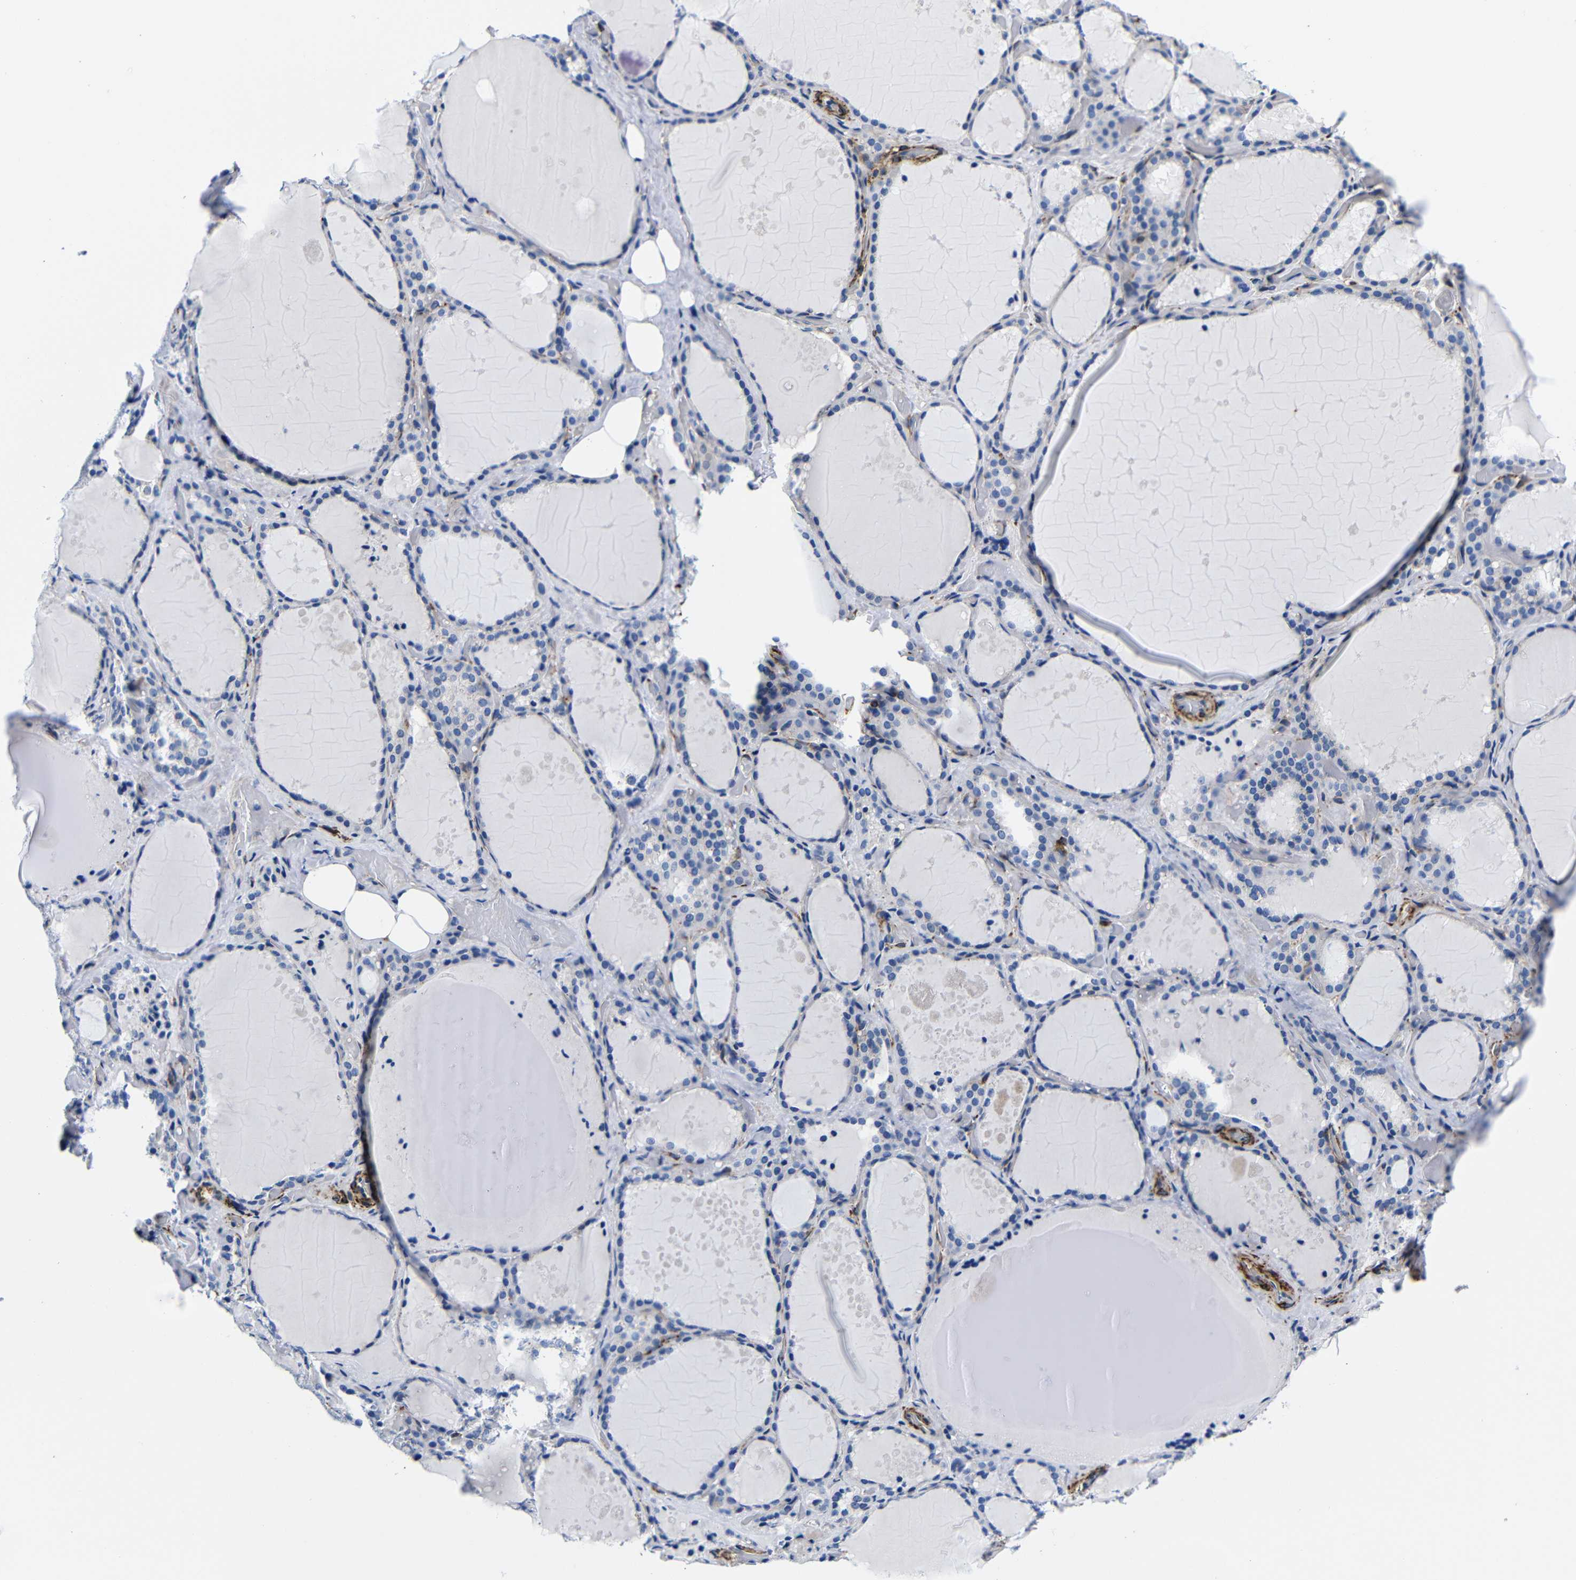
{"staining": {"intensity": "negative", "quantity": "none", "location": "none"}, "tissue": "thyroid gland", "cell_type": "Glandular cells", "image_type": "normal", "snomed": [{"axis": "morphology", "description": "Normal tissue, NOS"}, {"axis": "topography", "description": "Thyroid gland"}], "caption": "Immunohistochemistry (IHC) photomicrograph of unremarkable thyroid gland stained for a protein (brown), which exhibits no expression in glandular cells. (Stains: DAB immunohistochemistry with hematoxylin counter stain, Microscopy: brightfield microscopy at high magnification).", "gene": "LRIG1", "patient": {"sex": "female", "age": 44}}